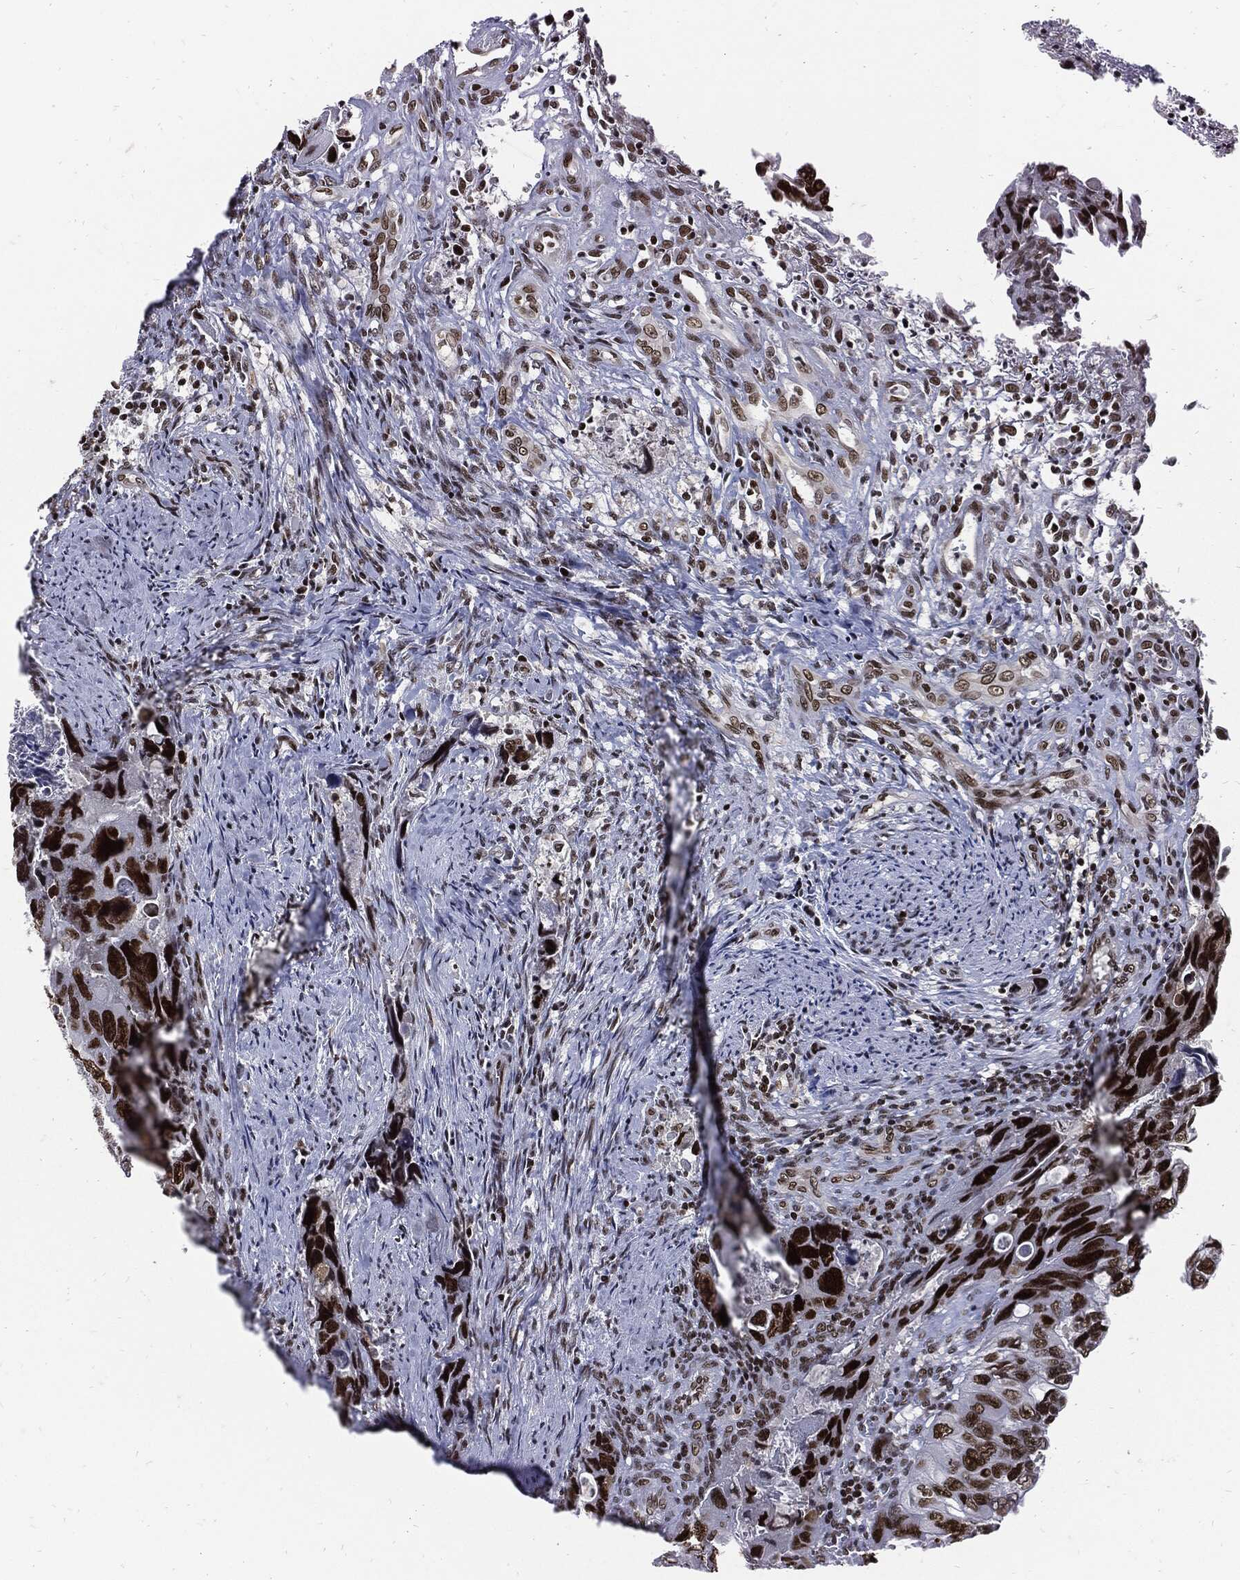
{"staining": {"intensity": "strong", "quantity": ">75%", "location": "nuclear"}, "tissue": "colorectal cancer", "cell_type": "Tumor cells", "image_type": "cancer", "snomed": [{"axis": "morphology", "description": "Adenocarcinoma, NOS"}, {"axis": "topography", "description": "Rectum"}], "caption": "Immunohistochemistry of colorectal adenocarcinoma exhibits high levels of strong nuclear expression in approximately >75% of tumor cells. Nuclei are stained in blue.", "gene": "TERF2", "patient": {"sex": "male", "age": 62}}